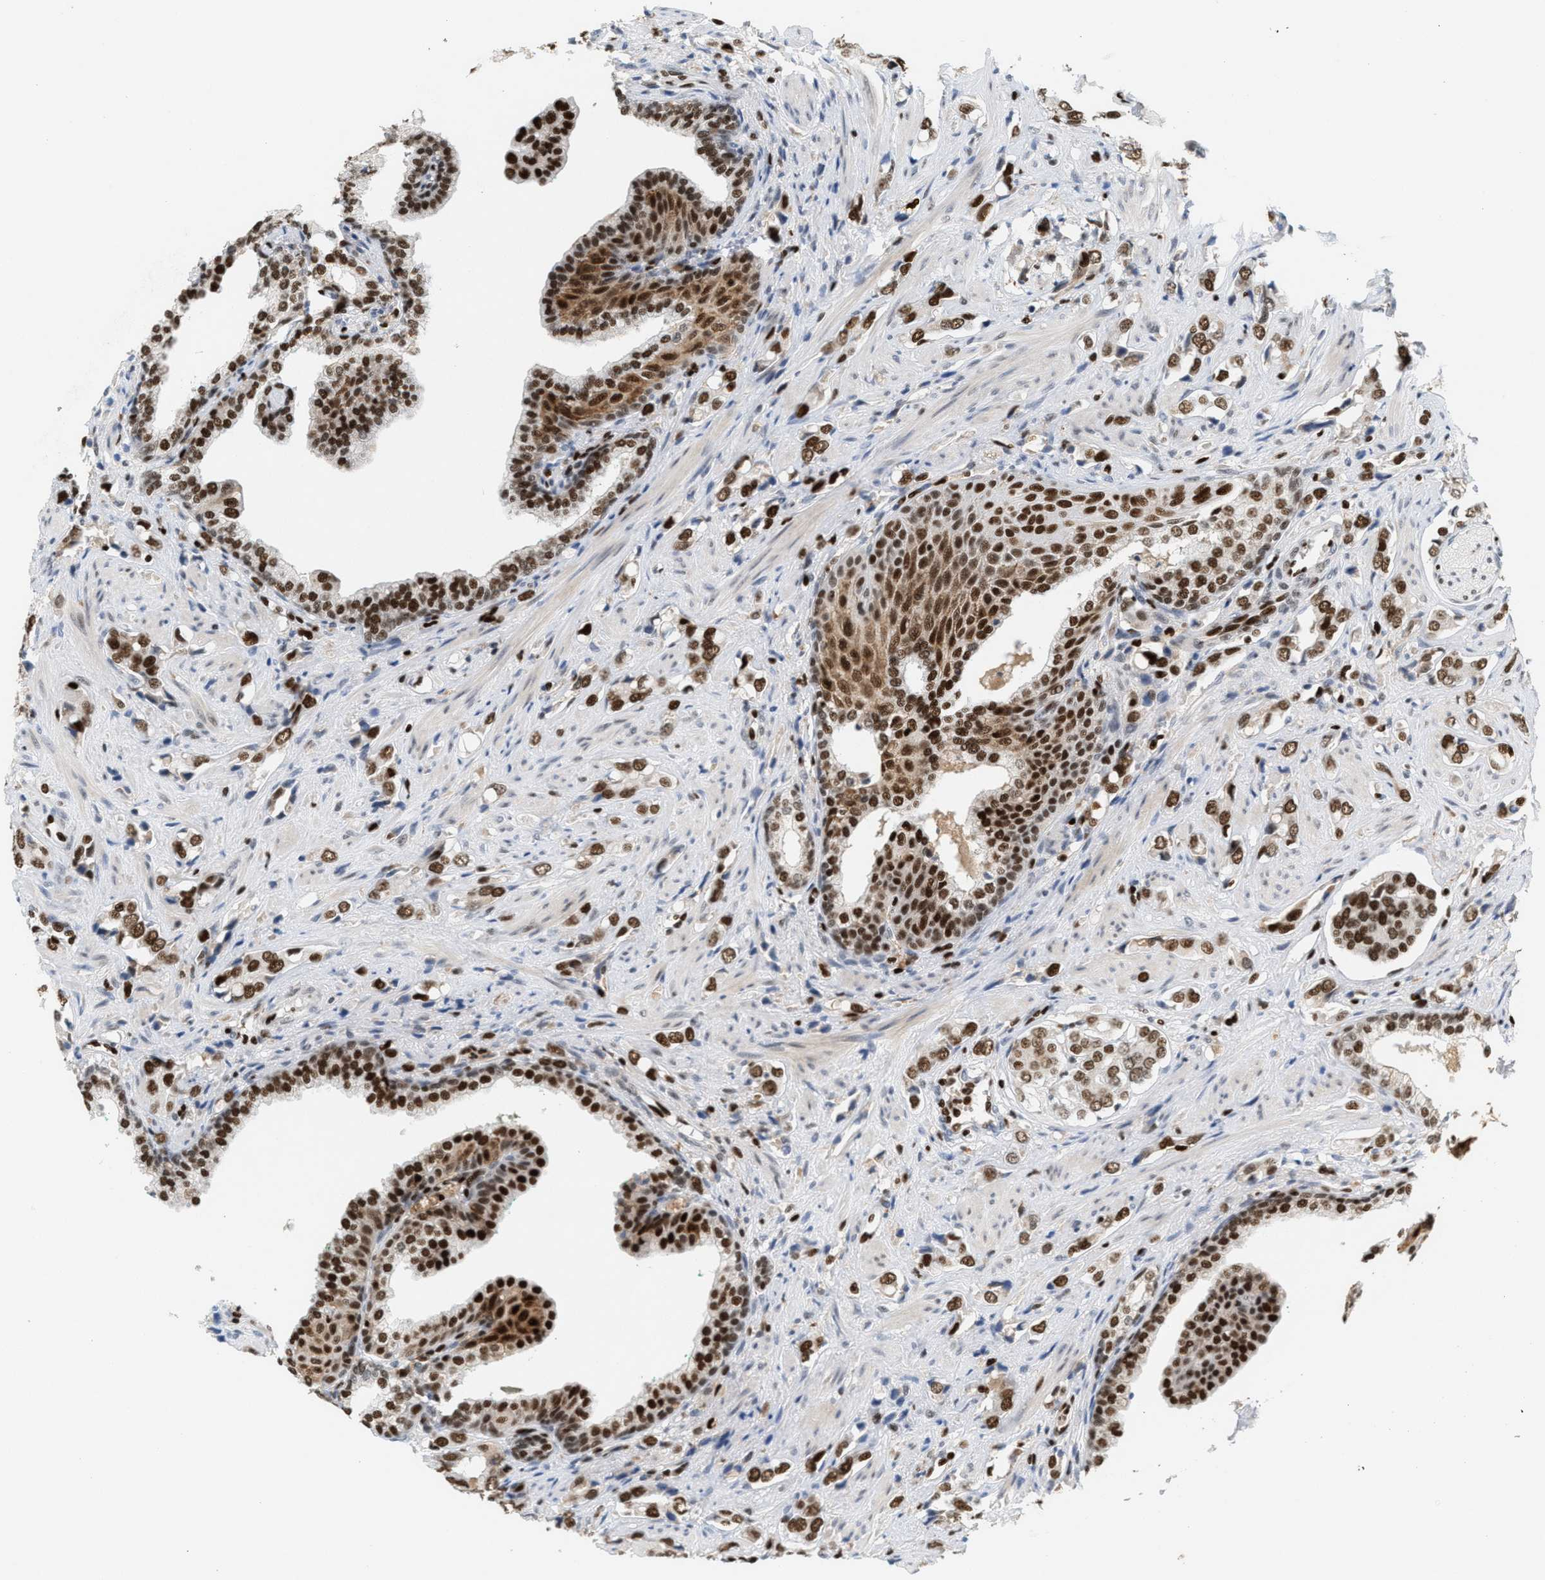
{"staining": {"intensity": "strong", "quantity": ">75%", "location": "nuclear"}, "tissue": "prostate cancer", "cell_type": "Tumor cells", "image_type": "cancer", "snomed": [{"axis": "morphology", "description": "Adenocarcinoma, High grade"}, {"axis": "topography", "description": "Prostate"}], "caption": "This is an image of IHC staining of prostate cancer, which shows strong positivity in the nuclear of tumor cells.", "gene": "RNASEK-C17orf49", "patient": {"sex": "male", "age": 52}}